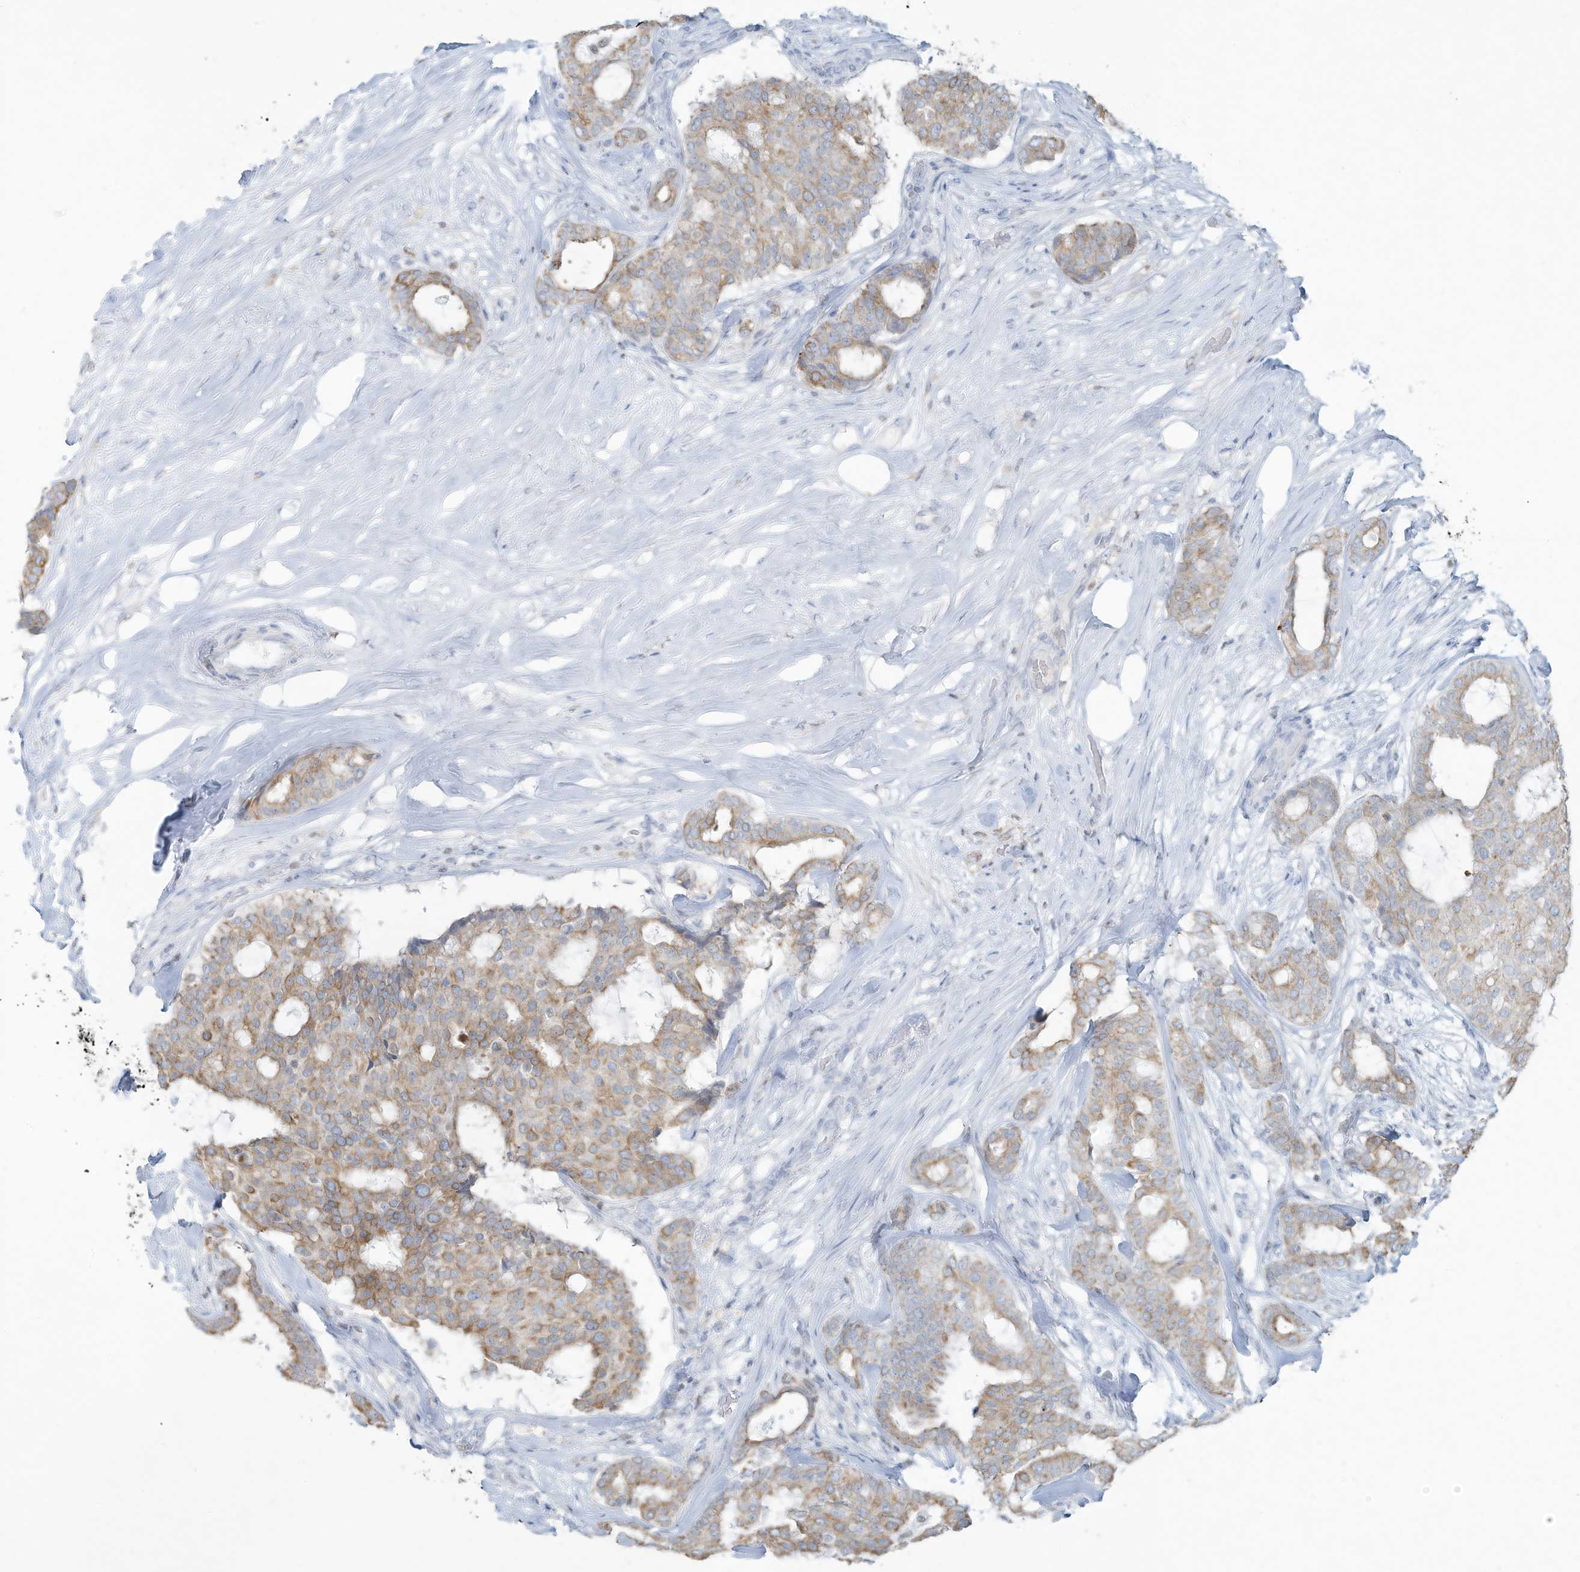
{"staining": {"intensity": "moderate", "quantity": ">75%", "location": "cytoplasmic/membranous"}, "tissue": "breast cancer", "cell_type": "Tumor cells", "image_type": "cancer", "snomed": [{"axis": "morphology", "description": "Duct carcinoma"}, {"axis": "topography", "description": "Breast"}], "caption": "High-magnification brightfield microscopy of infiltrating ductal carcinoma (breast) stained with DAB (brown) and counterstained with hematoxylin (blue). tumor cells exhibit moderate cytoplasmic/membranous positivity is identified in about>75% of cells. Nuclei are stained in blue.", "gene": "TUBE1", "patient": {"sex": "female", "age": 75}}